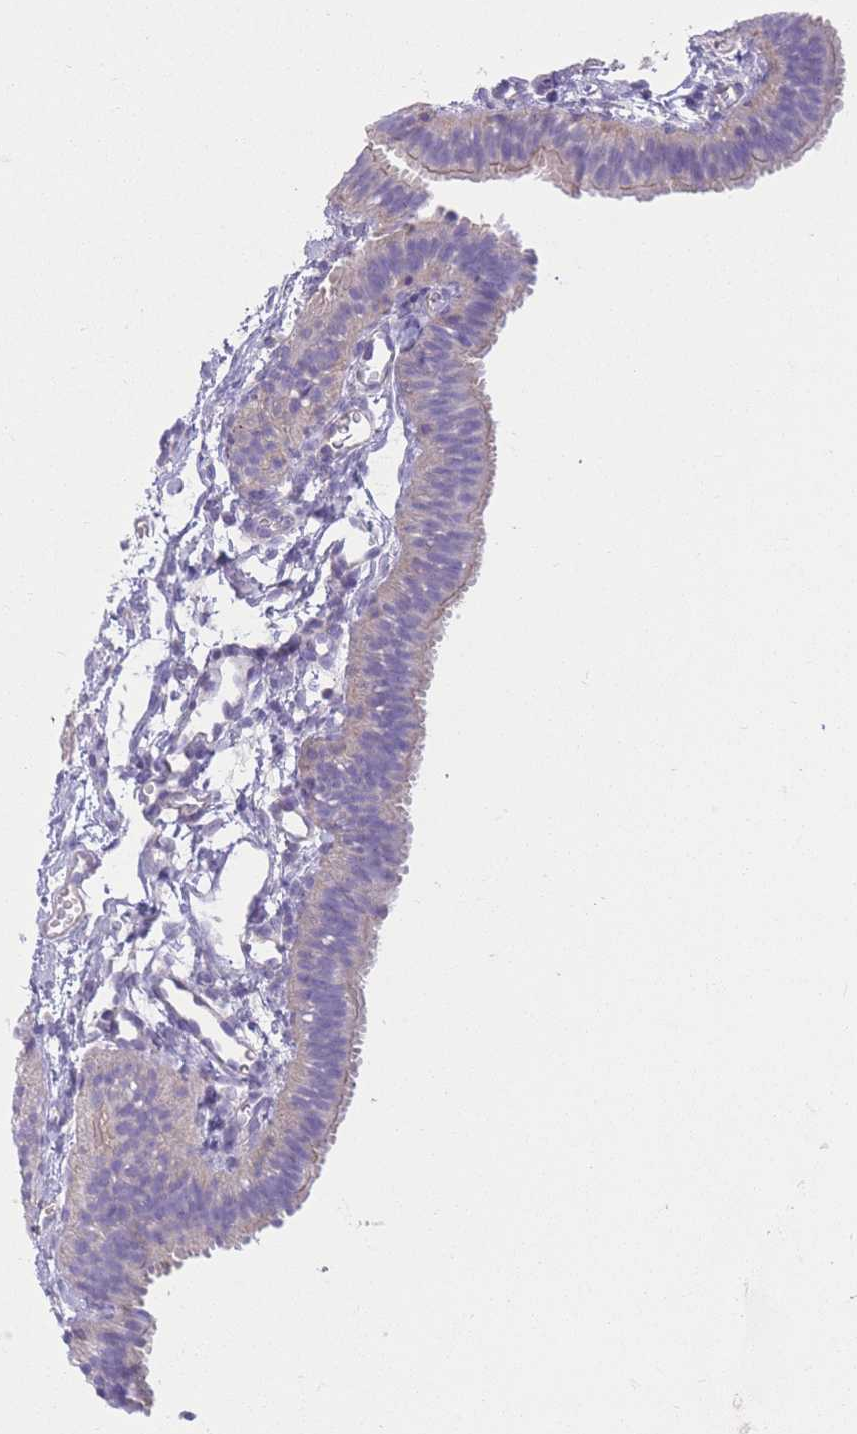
{"staining": {"intensity": "weak", "quantity": "<25%", "location": "cytoplasmic/membranous"}, "tissue": "fallopian tube", "cell_type": "Glandular cells", "image_type": "normal", "snomed": [{"axis": "morphology", "description": "Normal tissue, NOS"}, {"axis": "topography", "description": "Fallopian tube"}], "caption": "High magnification brightfield microscopy of normal fallopian tube stained with DAB (3,3'-diaminobenzidine) (brown) and counterstained with hematoxylin (blue): glandular cells show no significant staining. Nuclei are stained in blue.", "gene": "PDHA1", "patient": {"sex": "female", "age": 35}}